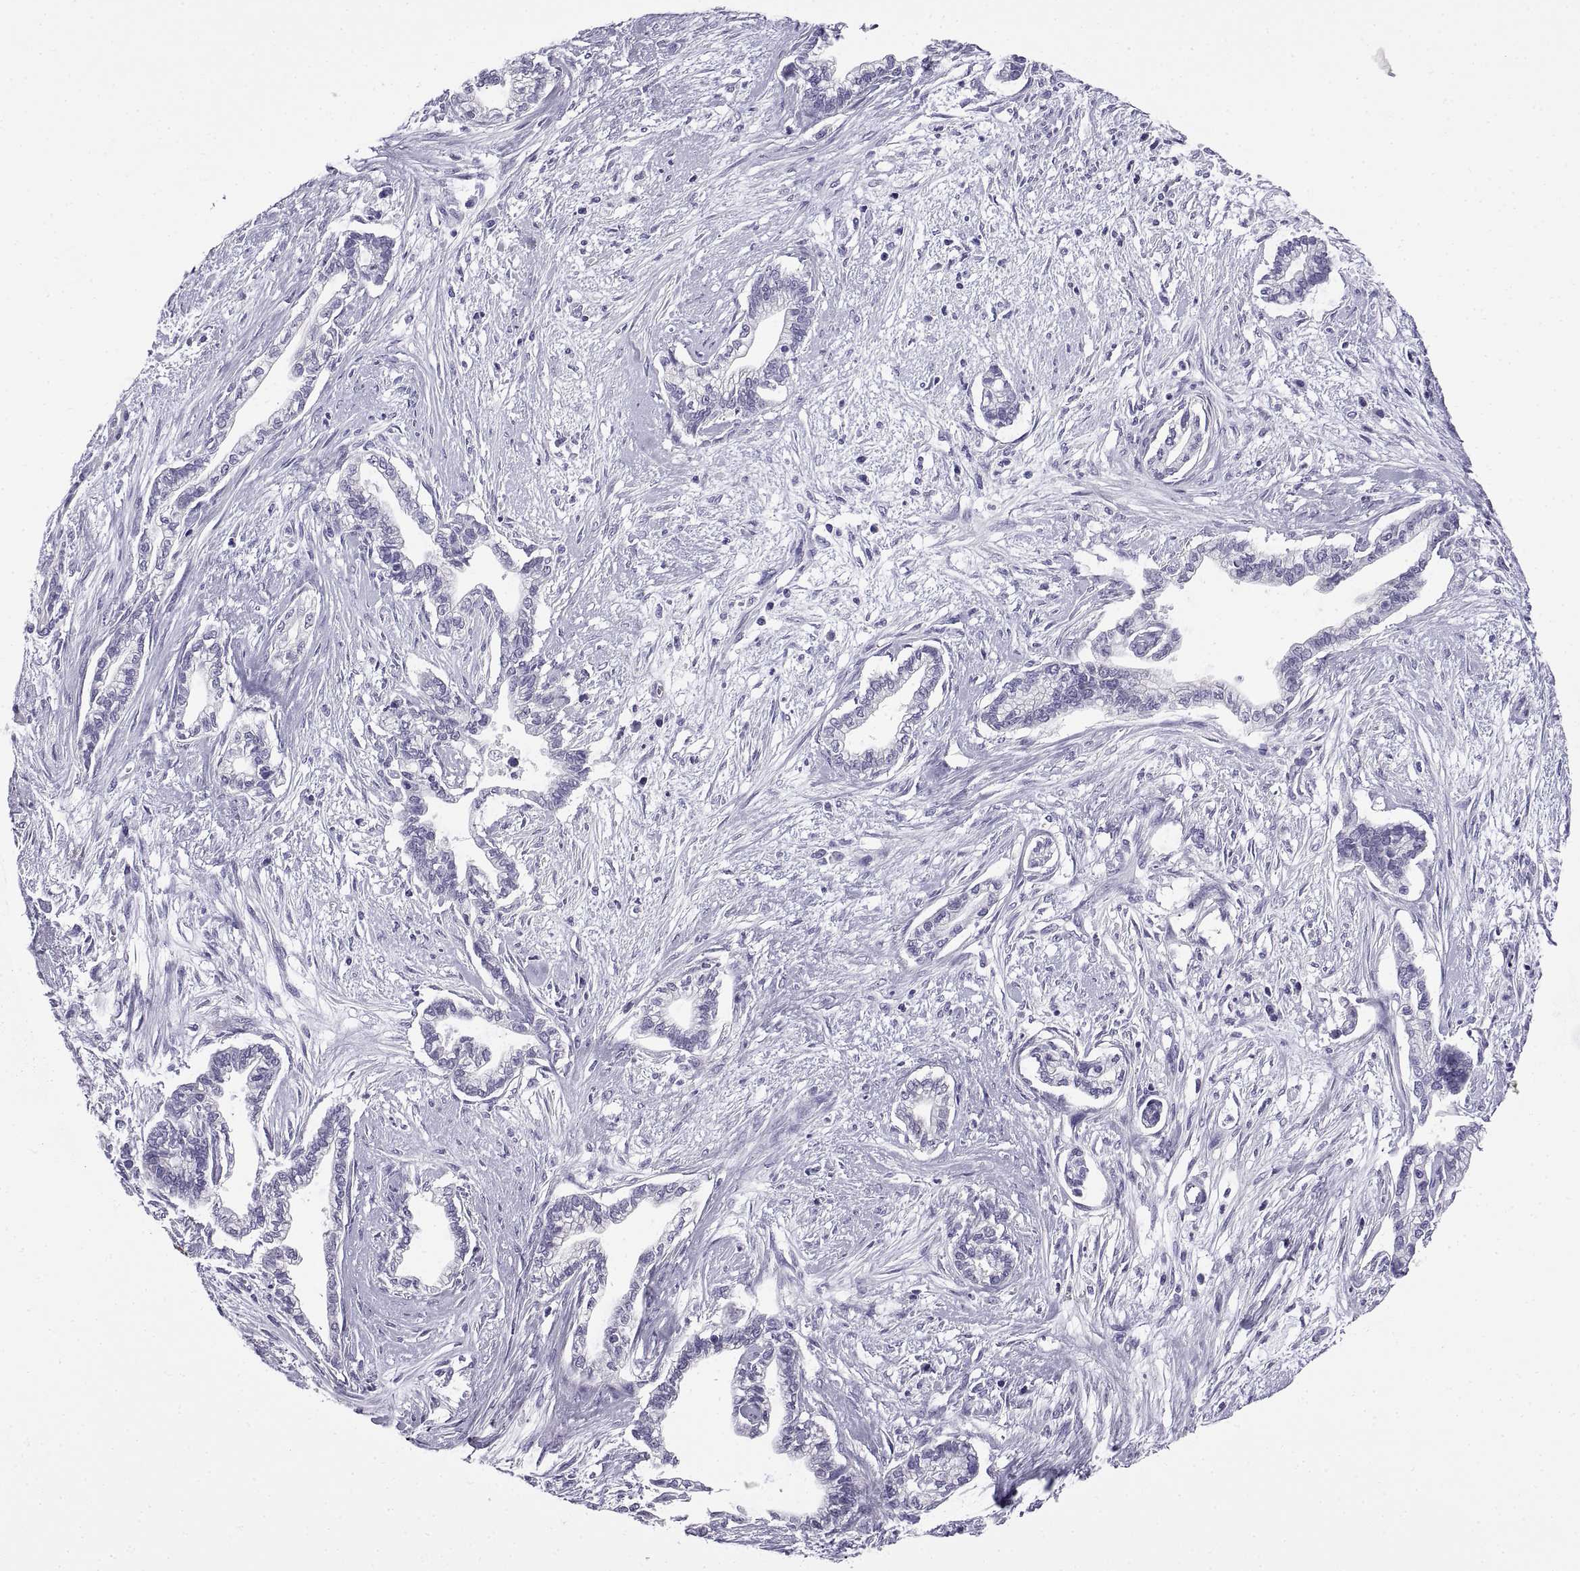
{"staining": {"intensity": "negative", "quantity": "none", "location": "none"}, "tissue": "cervical cancer", "cell_type": "Tumor cells", "image_type": "cancer", "snomed": [{"axis": "morphology", "description": "Adenocarcinoma, NOS"}, {"axis": "topography", "description": "Cervix"}], "caption": "Immunohistochemistry (IHC) image of neoplastic tissue: adenocarcinoma (cervical) stained with DAB exhibits no significant protein staining in tumor cells.", "gene": "SPDYE1", "patient": {"sex": "female", "age": 62}}